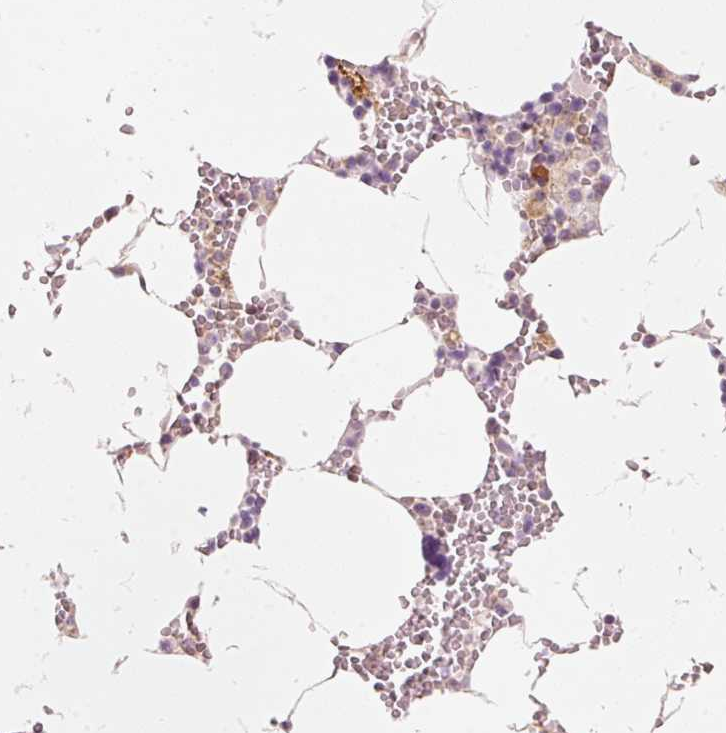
{"staining": {"intensity": "moderate", "quantity": "<25%", "location": "cytoplasmic/membranous"}, "tissue": "bone marrow", "cell_type": "Hematopoietic cells", "image_type": "normal", "snomed": [{"axis": "morphology", "description": "Normal tissue, NOS"}, {"axis": "topography", "description": "Bone marrow"}], "caption": "Benign bone marrow displays moderate cytoplasmic/membranous positivity in about <25% of hematopoietic cells, visualized by immunohistochemistry. (DAB IHC, brown staining for protein, blue staining for nuclei).", "gene": "SNAPC5", "patient": {"sex": "male", "age": 70}}